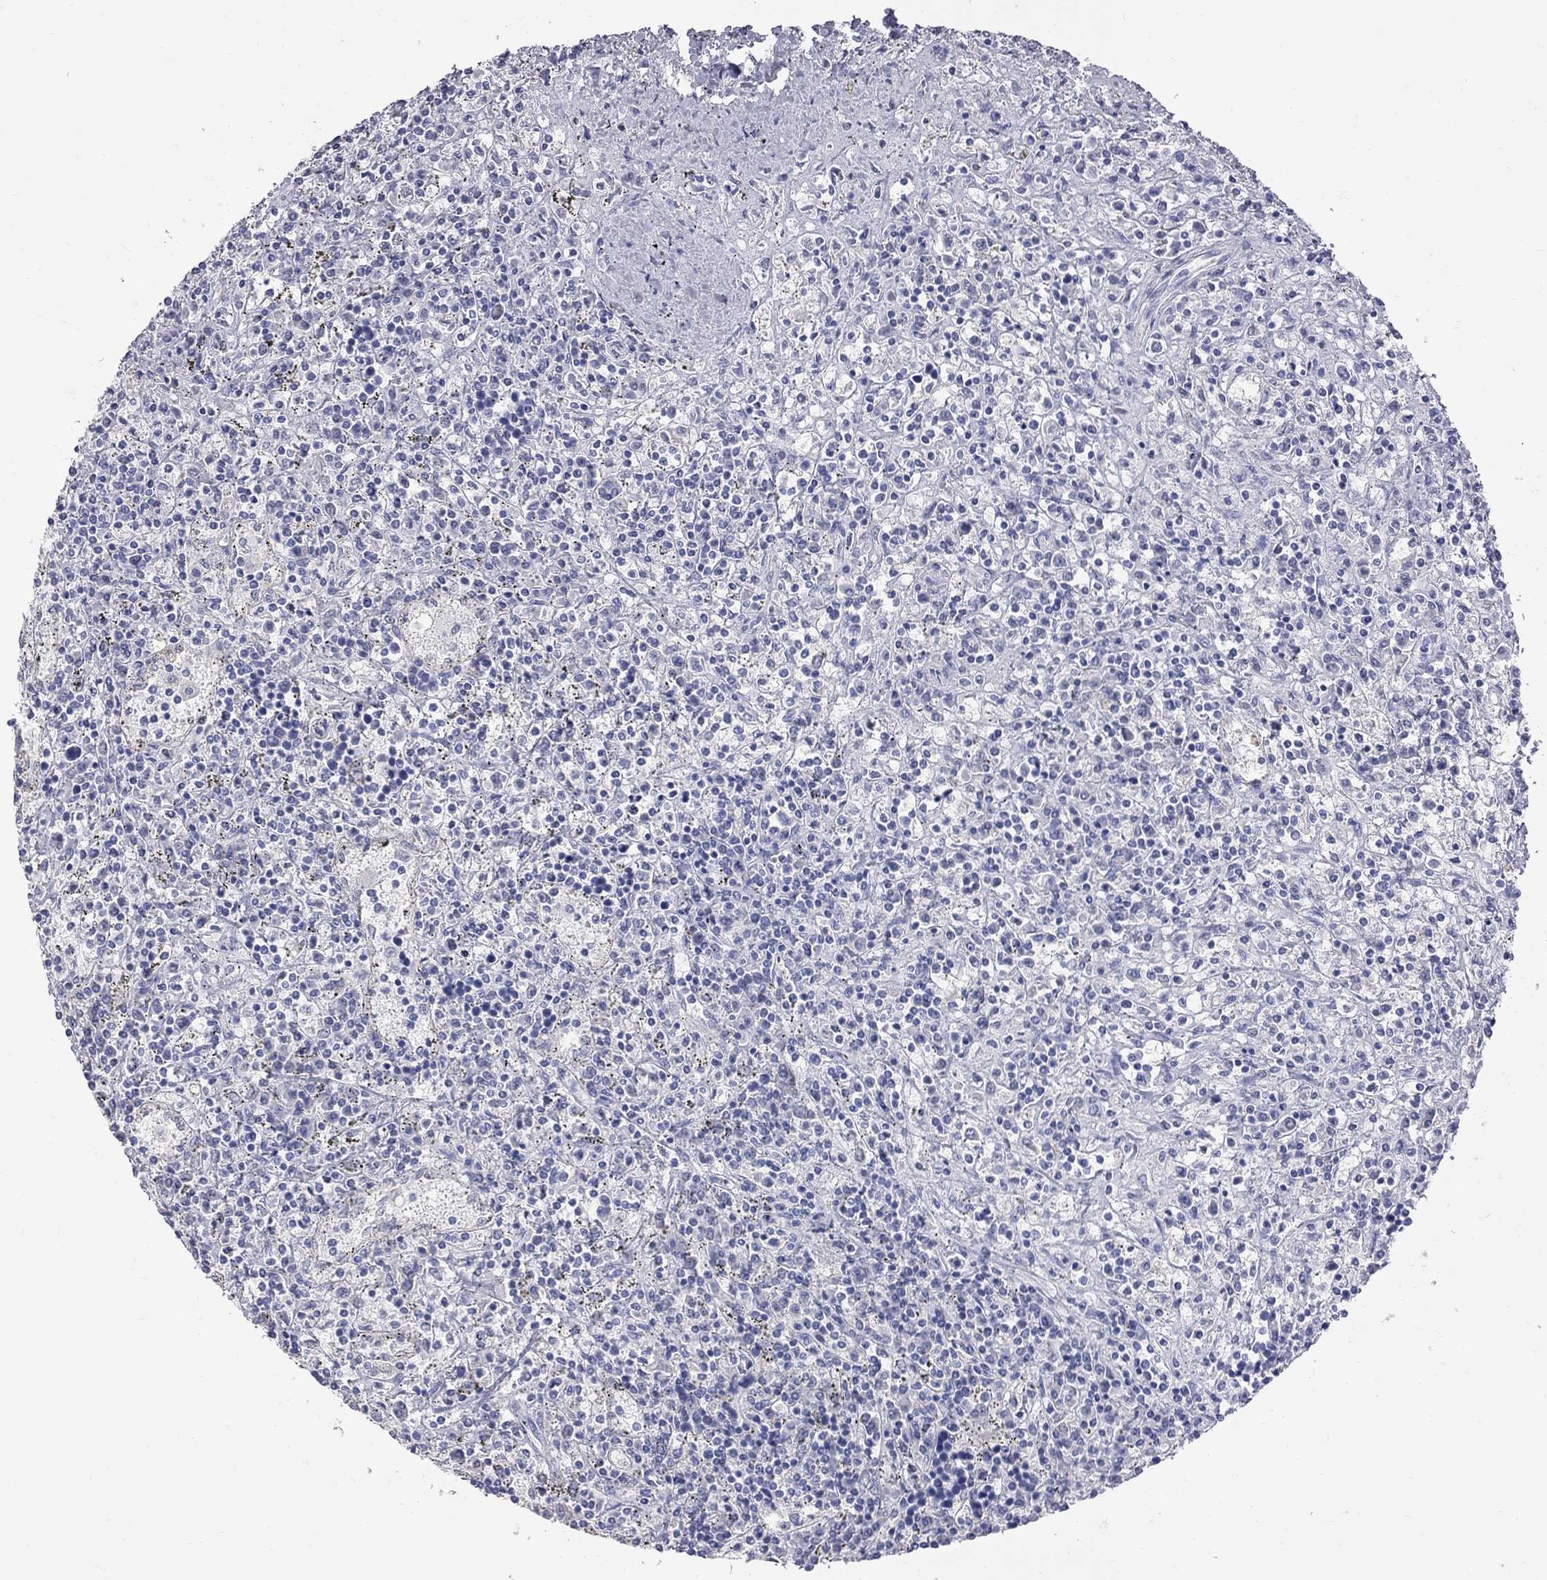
{"staining": {"intensity": "negative", "quantity": "none", "location": "none"}, "tissue": "lymphoma", "cell_type": "Tumor cells", "image_type": "cancer", "snomed": [{"axis": "morphology", "description": "Malignant lymphoma, non-Hodgkin's type, Low grade"}, {"axis": "topography", "description": "Spleen"}], "caption": "High magnification brightfield microscopy of malignant lymphoma, non-Hodgkin's type (low-grade) stained with DAB (brown) and counterstained with hematoxylin (blue): tumor cells show no significant positivity.", "gene": "KCND2", "patient": {"sex": "male", "age": 62}}